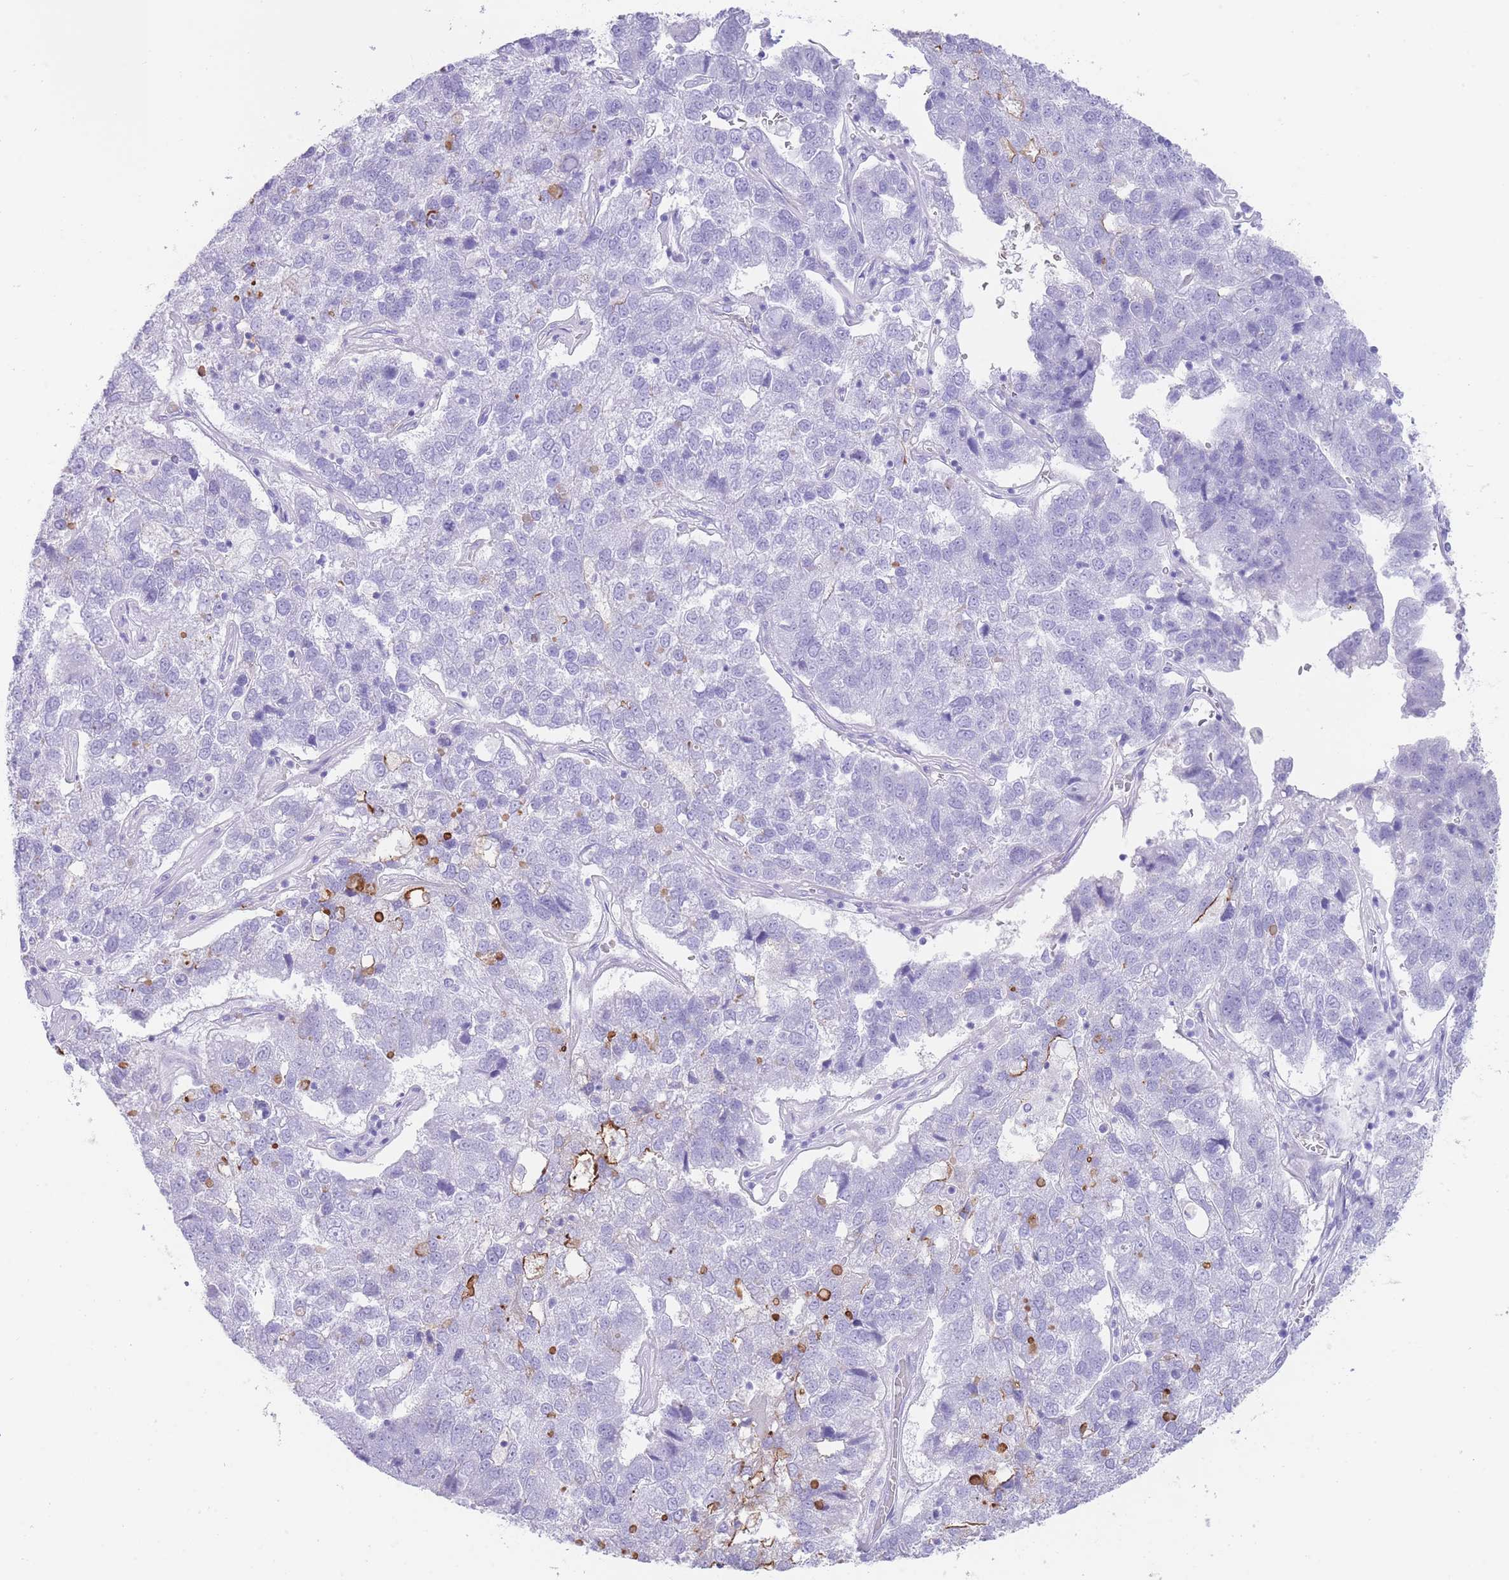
{"staining": {"intensity": "negative", "quantity": "none", "location": "none"}, "tissue": "pancreatic cancer", "cell_type": "Tumor cells", "image_type": "cancer", "snomed": [{"axis": "morphology", "description": "Adenocarcinoma, NOS"}, {"axis": "topography", "description": "Pancreas"}], "caption": "A micrograph of pancreatic cancer stained for a protein demonstrates no brown staining in tumor cells.", "gene": "ELOA2", "patient": {"sex": "female", "age": 61}}